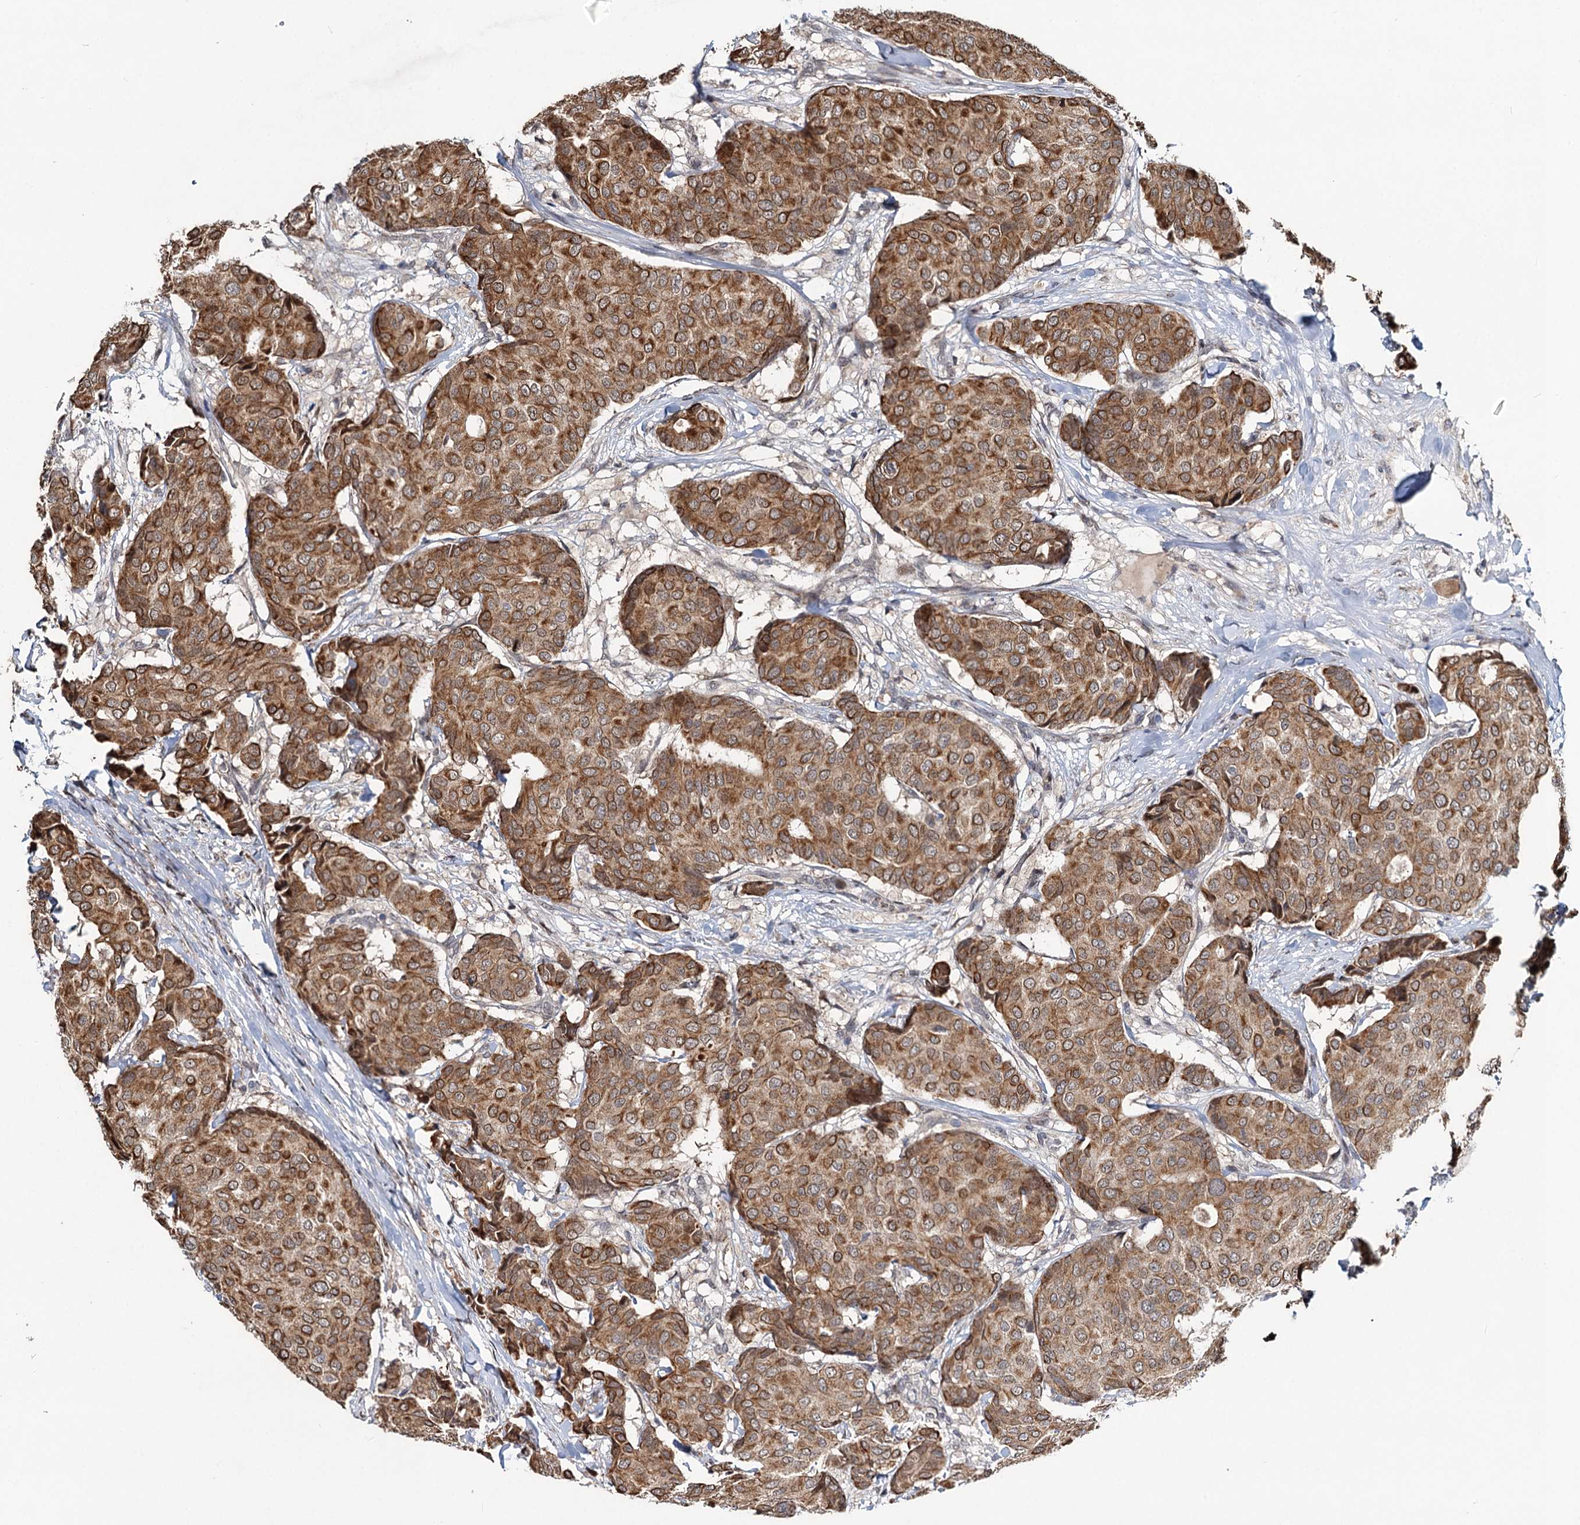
{"staining": {"intensity": "moderate", "quantity": ">75%", "location": "cytoplasmic/membranous"}, "tissue": "breast cancer", "cell_type": "Tumor cells", "image_type": "cancer", "snomed": [{"axis": "morphology", "description": "Duct carcinoma"}, {"axis": "topography", "description": "Breast"}], "caption": "Tumor cells display medium levels of moderate cytoplasmic/membranous staining in approximately >75% of cells in breast intraductal carcinoma. (DAB (3,3'-diaminobenzidine) = brown stain, brightfield microscopy at high magnification).", "gene": "RITA1", "patient": {"sex": "female", "age": 75}}